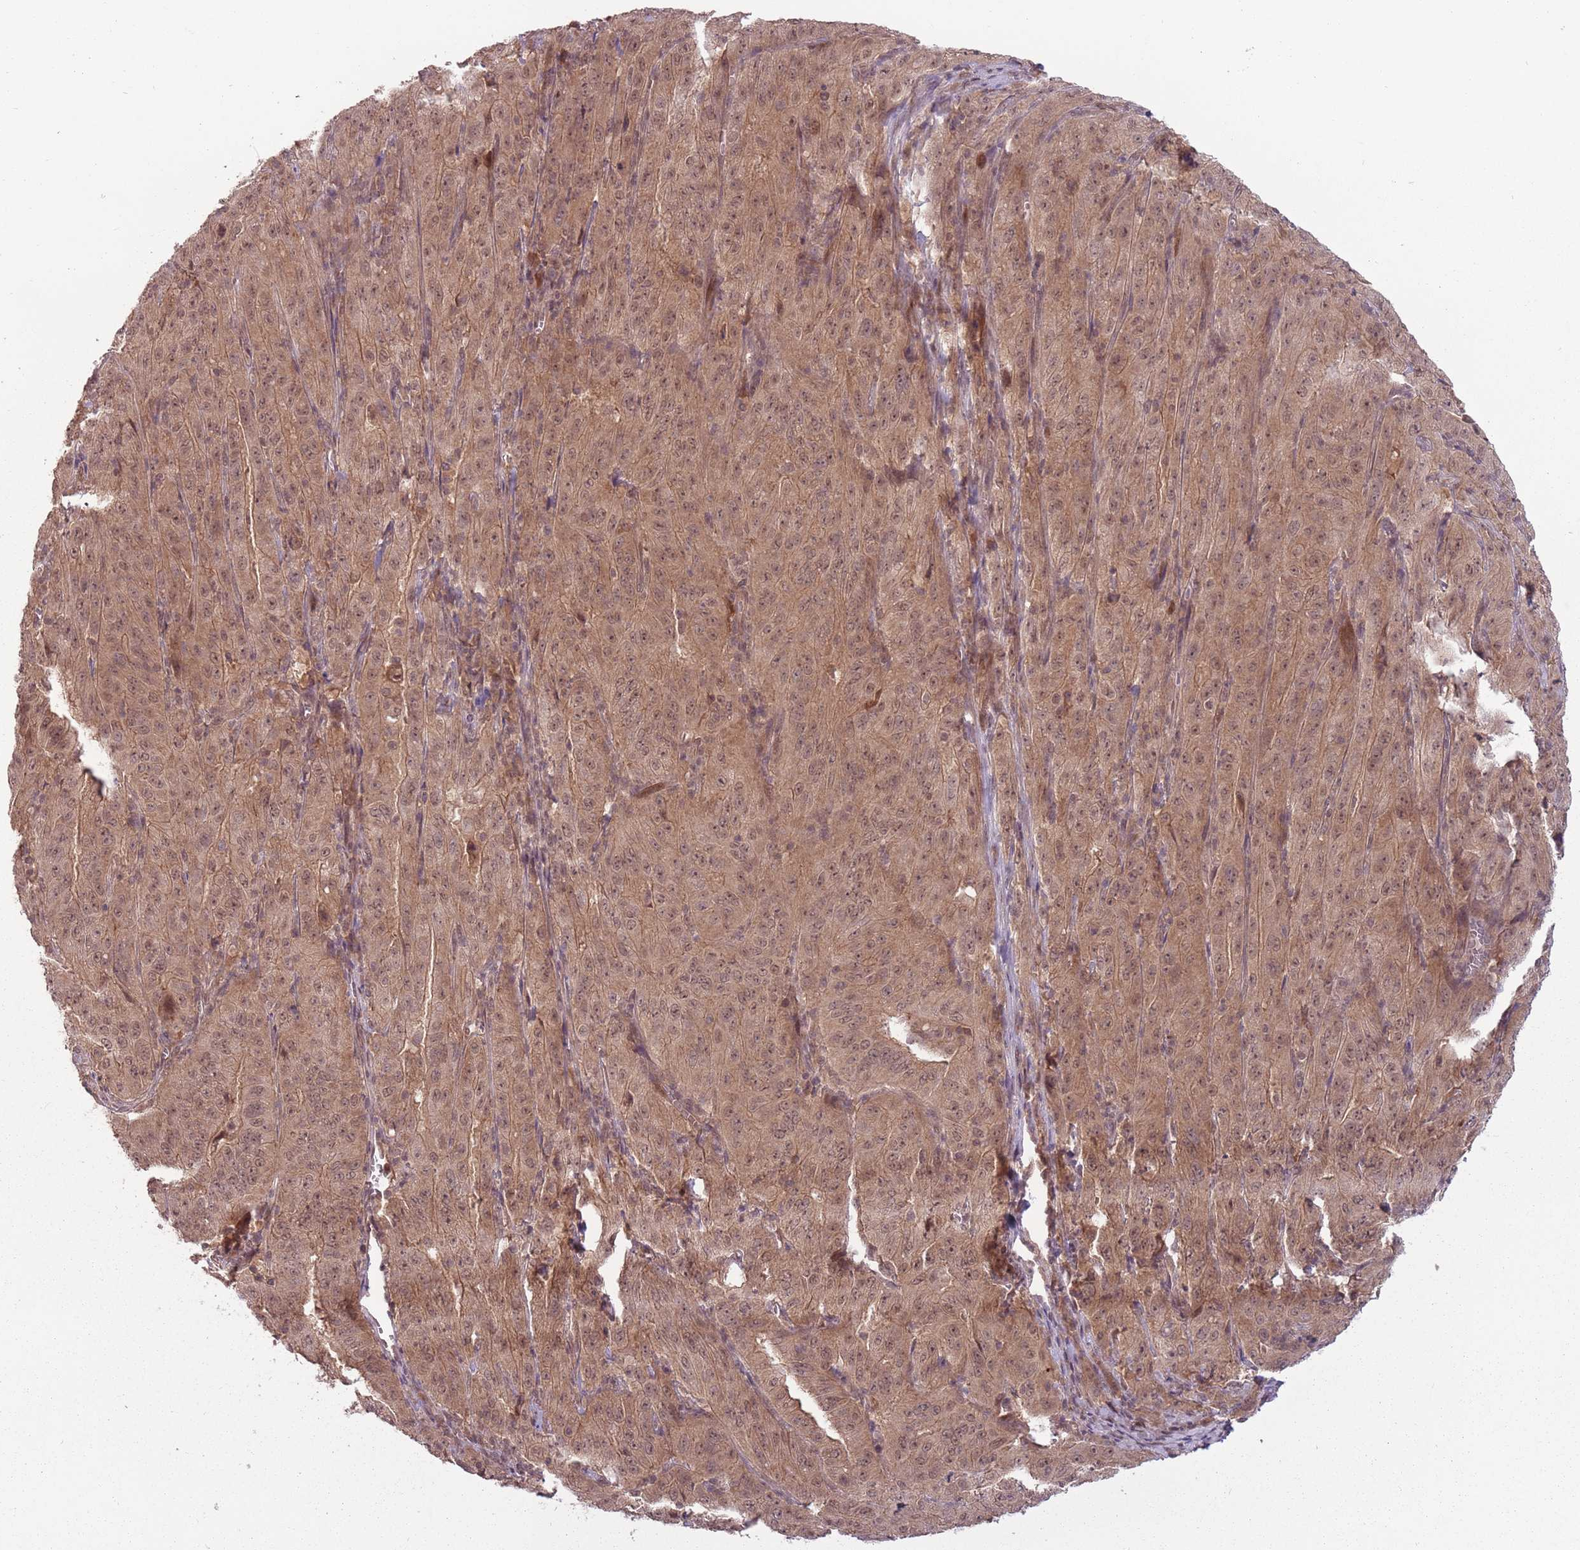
{"staining": {"intensity": "weak", "quantity": ">75%", "location": "cytoplasmic/membranous,nuclear"}, "tissue": "pancreatic cancer", "cell_type": "Tumor cells", "image_type": "cancer", "snomed": [{"axis": "morphology", "description": "Adenocarcinoma, NOS"}, {"axis": "topography", "description": "Pancreas"}], "caption": "Protein expression analysis of human pancreatic cancer reveals weak cytoplasmic/membranous and nuclear expression in approximately >75% of tumor cells.", "gene": "ADAMTS3", "patient": {"sex": "male", "age": 63}}